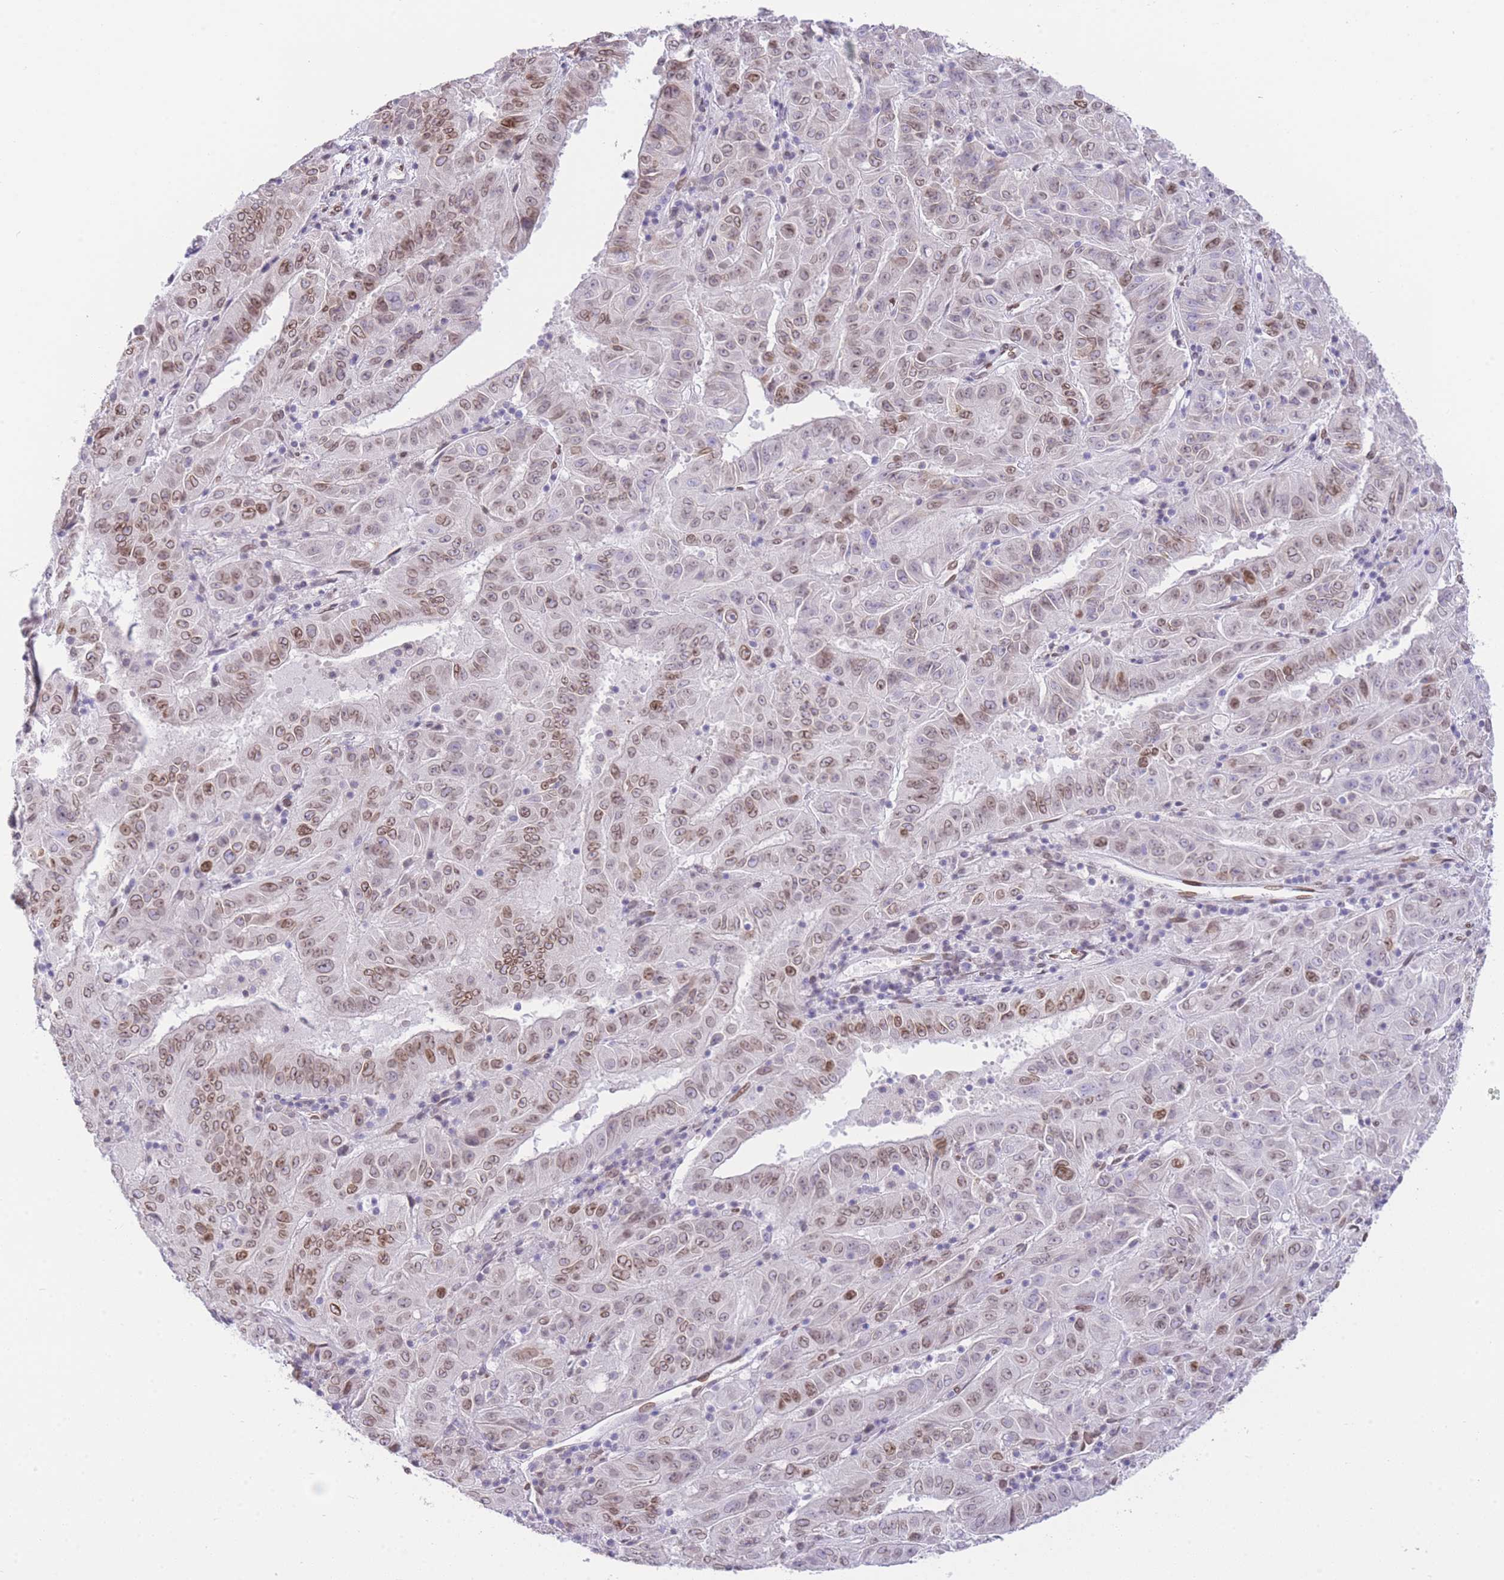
{"staining": {"intensity": "moderate", "quantity": ">75%", "location": "nuclear"}, "tissue": "pancreatic cancer", "cell_type": "Tumor cells", "image_type": "cancer", "snomed": [{"axis": "morphology", "description": "Adenocarcinoma, NOS"}, {"axis": "topography", "description": "Pancreas"}], "caption": "Immunohistochemistry (IHC) (DAB) staining of pancreatic adenocarcinoma demonstrates moderate nuclear protein positivity in about >75% of tumor cells.", "gene": "OR10AD1", "patient": {"sex": "male", "age": 63}}